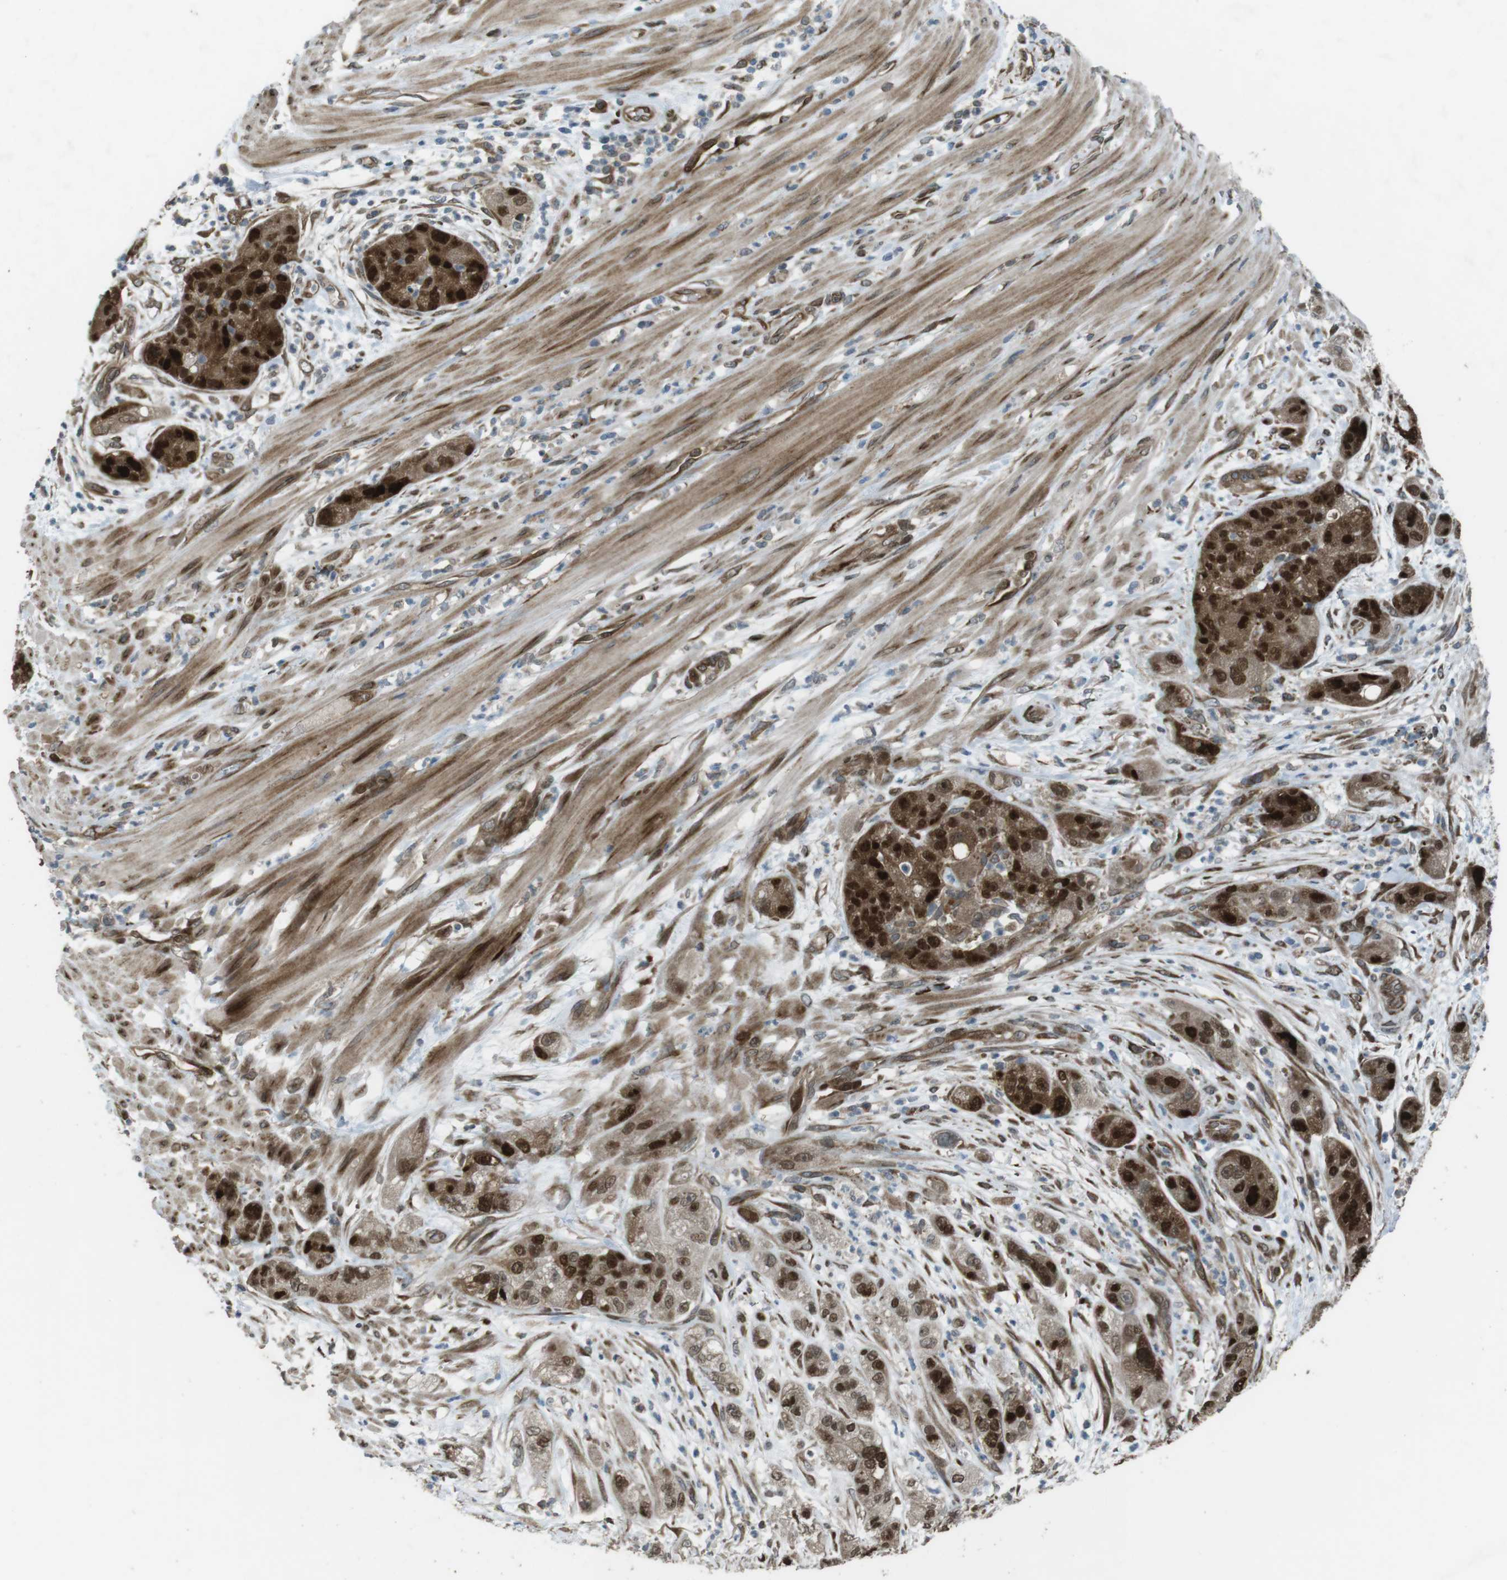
{"staining": {"intensity": "strong", "quantity": ">75%", "location": "cytoplasmic/membranous,nuclear"}, "tissue": "pancreatic cancer", "cell_type": "Tumor cells", "image_type": "cancer", "snomed": [{"axis": "morphology", "description": "Adenocarcinoma, NOS"}, {"axis": "topography", "description": "Pancreas"}], "caption": "Protein expression by IHC demonstrates strong cytoplasmic/membranous and nuclear staining in approximately >75% of tumor cells in pancreatic adenocarcinoma.", "gene": "ZNF330", "patient": {"sex": "female", "age": 78}}